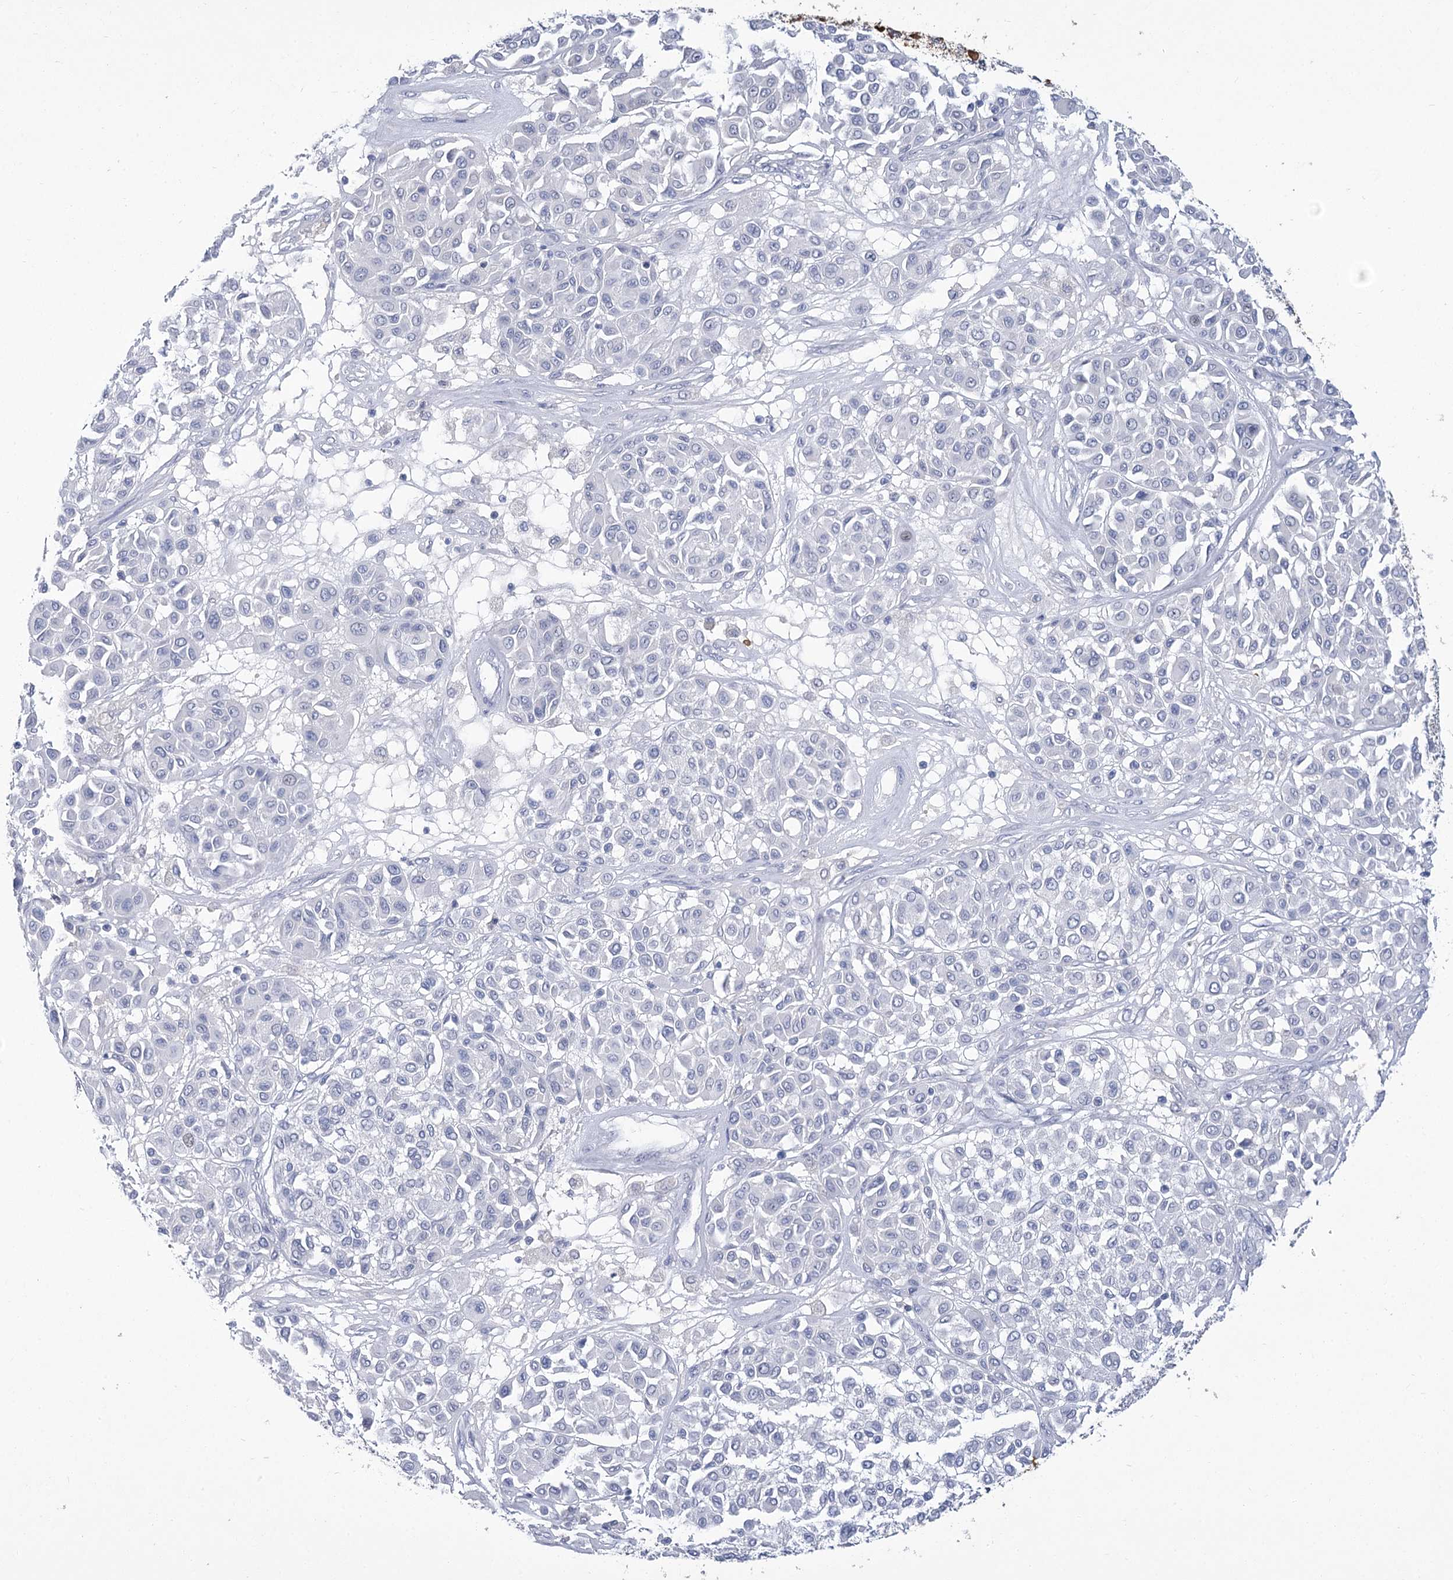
{"staining": {"intensity": "negative", "quantity": "none", "location": "none"}, "tissue": "melanoma", "cell_type": "Tumor cells", "image_type": "cancer", "snomed": [{"axis": "morphology", "description": "Malignant melanoma, Metastatic site"}, {"axis": "topography", "description": "Soft tissue"}], "caption": "Immunohistochemistry photomicrograph of neoplastic tissue: malignant melanoma (metastatic site) stained with DAB (3,3'-diaminobenzidine) exhibits no significant protein positivity in tumor cells.", "gene": "HBA1", "patient": {"sex": "male", "age": 41}}